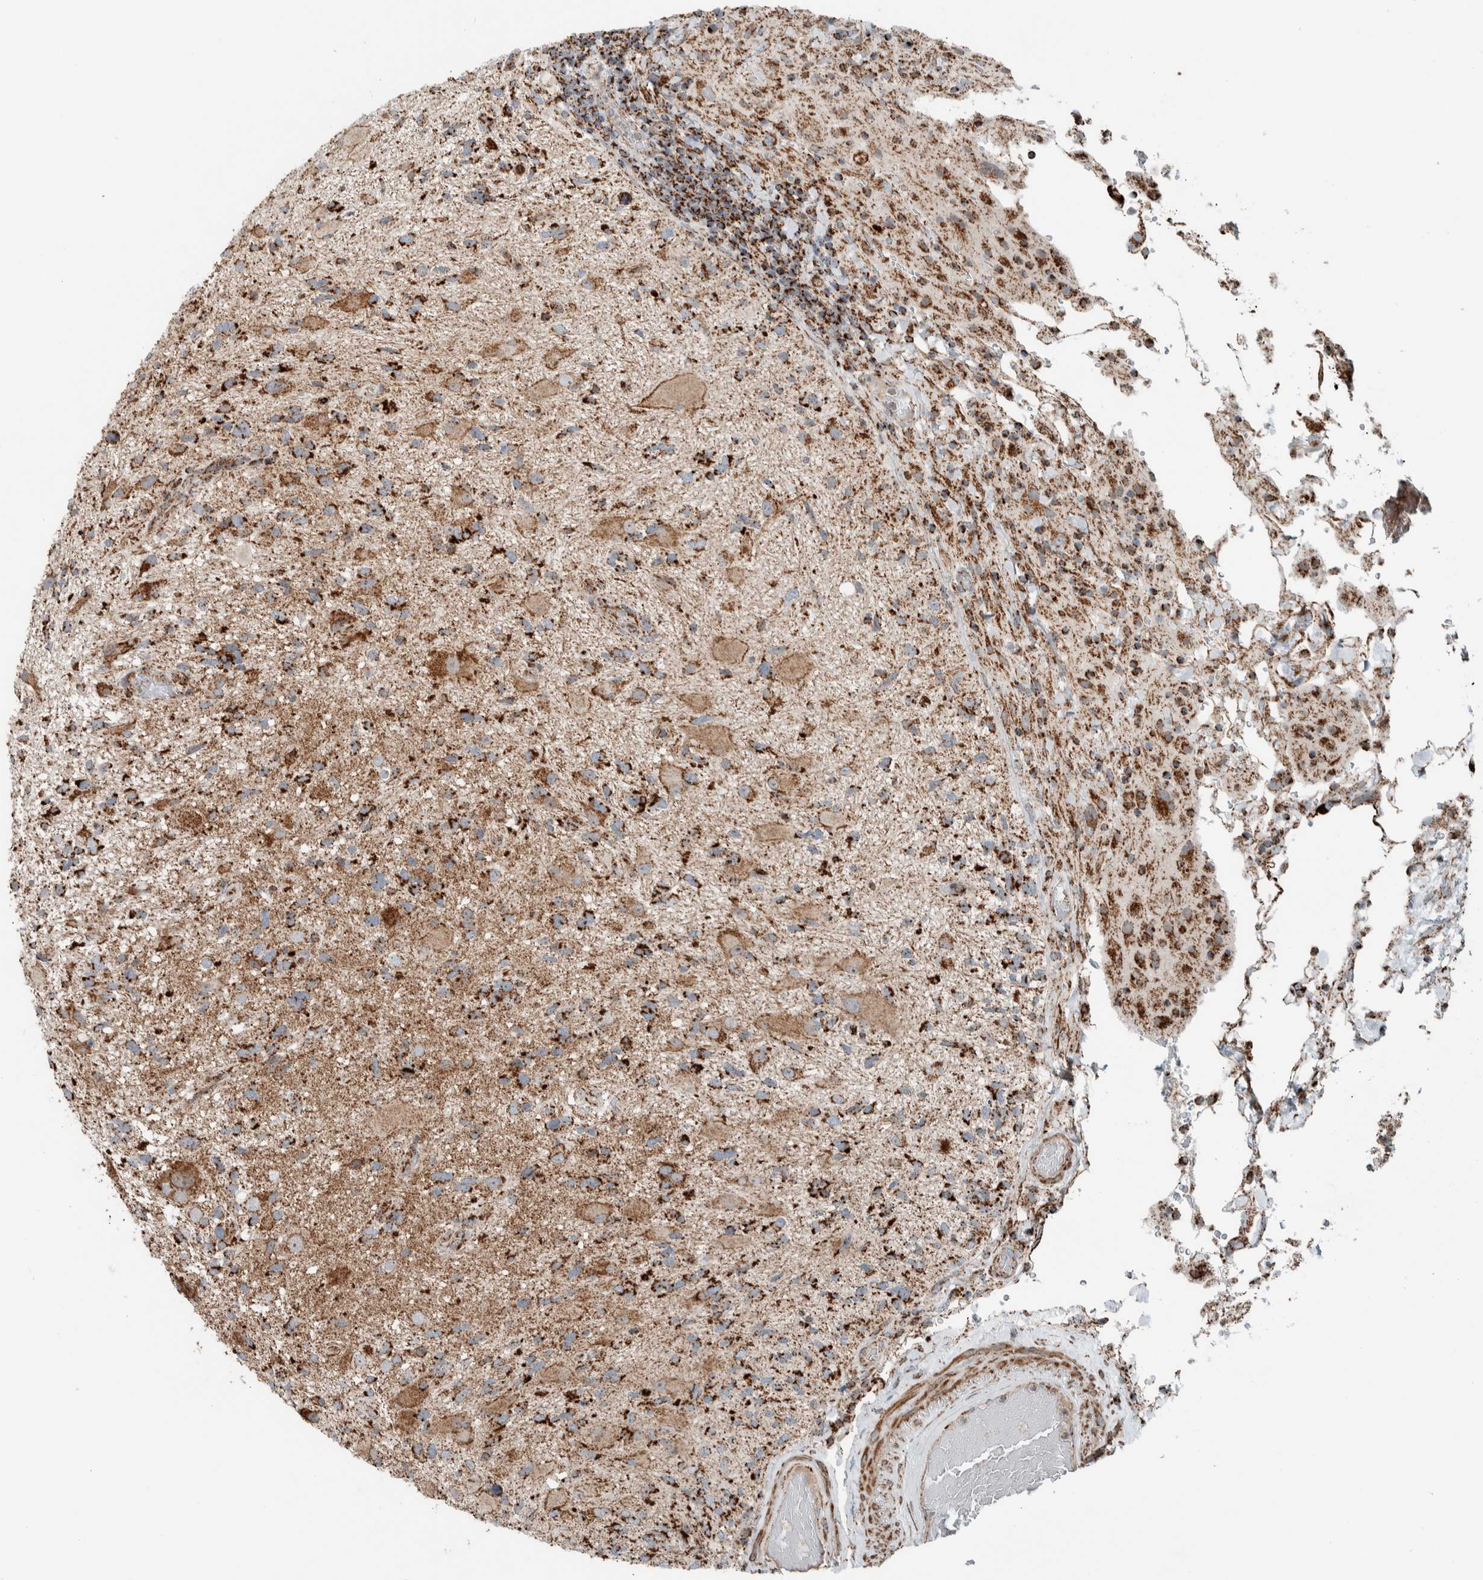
{"staining": {"intensity": "moderate", "quantity": ">75%", "location": "cytoplasmic/membranous"}, "tissue": "glioma", "cell_type": "Tumor cells", "image_type": "cancer", "snomed": [{"axis": "morphology", "description": "Glioma, malignant, High grade"}, {"axis": "topography", "description": "Brain"}], "caption": "Moderate cytoplasmic/membranous protein positivity is appreciated in about >75% of tumor cells in glioma.", "gene": "CNTROB", "patient": {"sex": "male", "age": 33}}